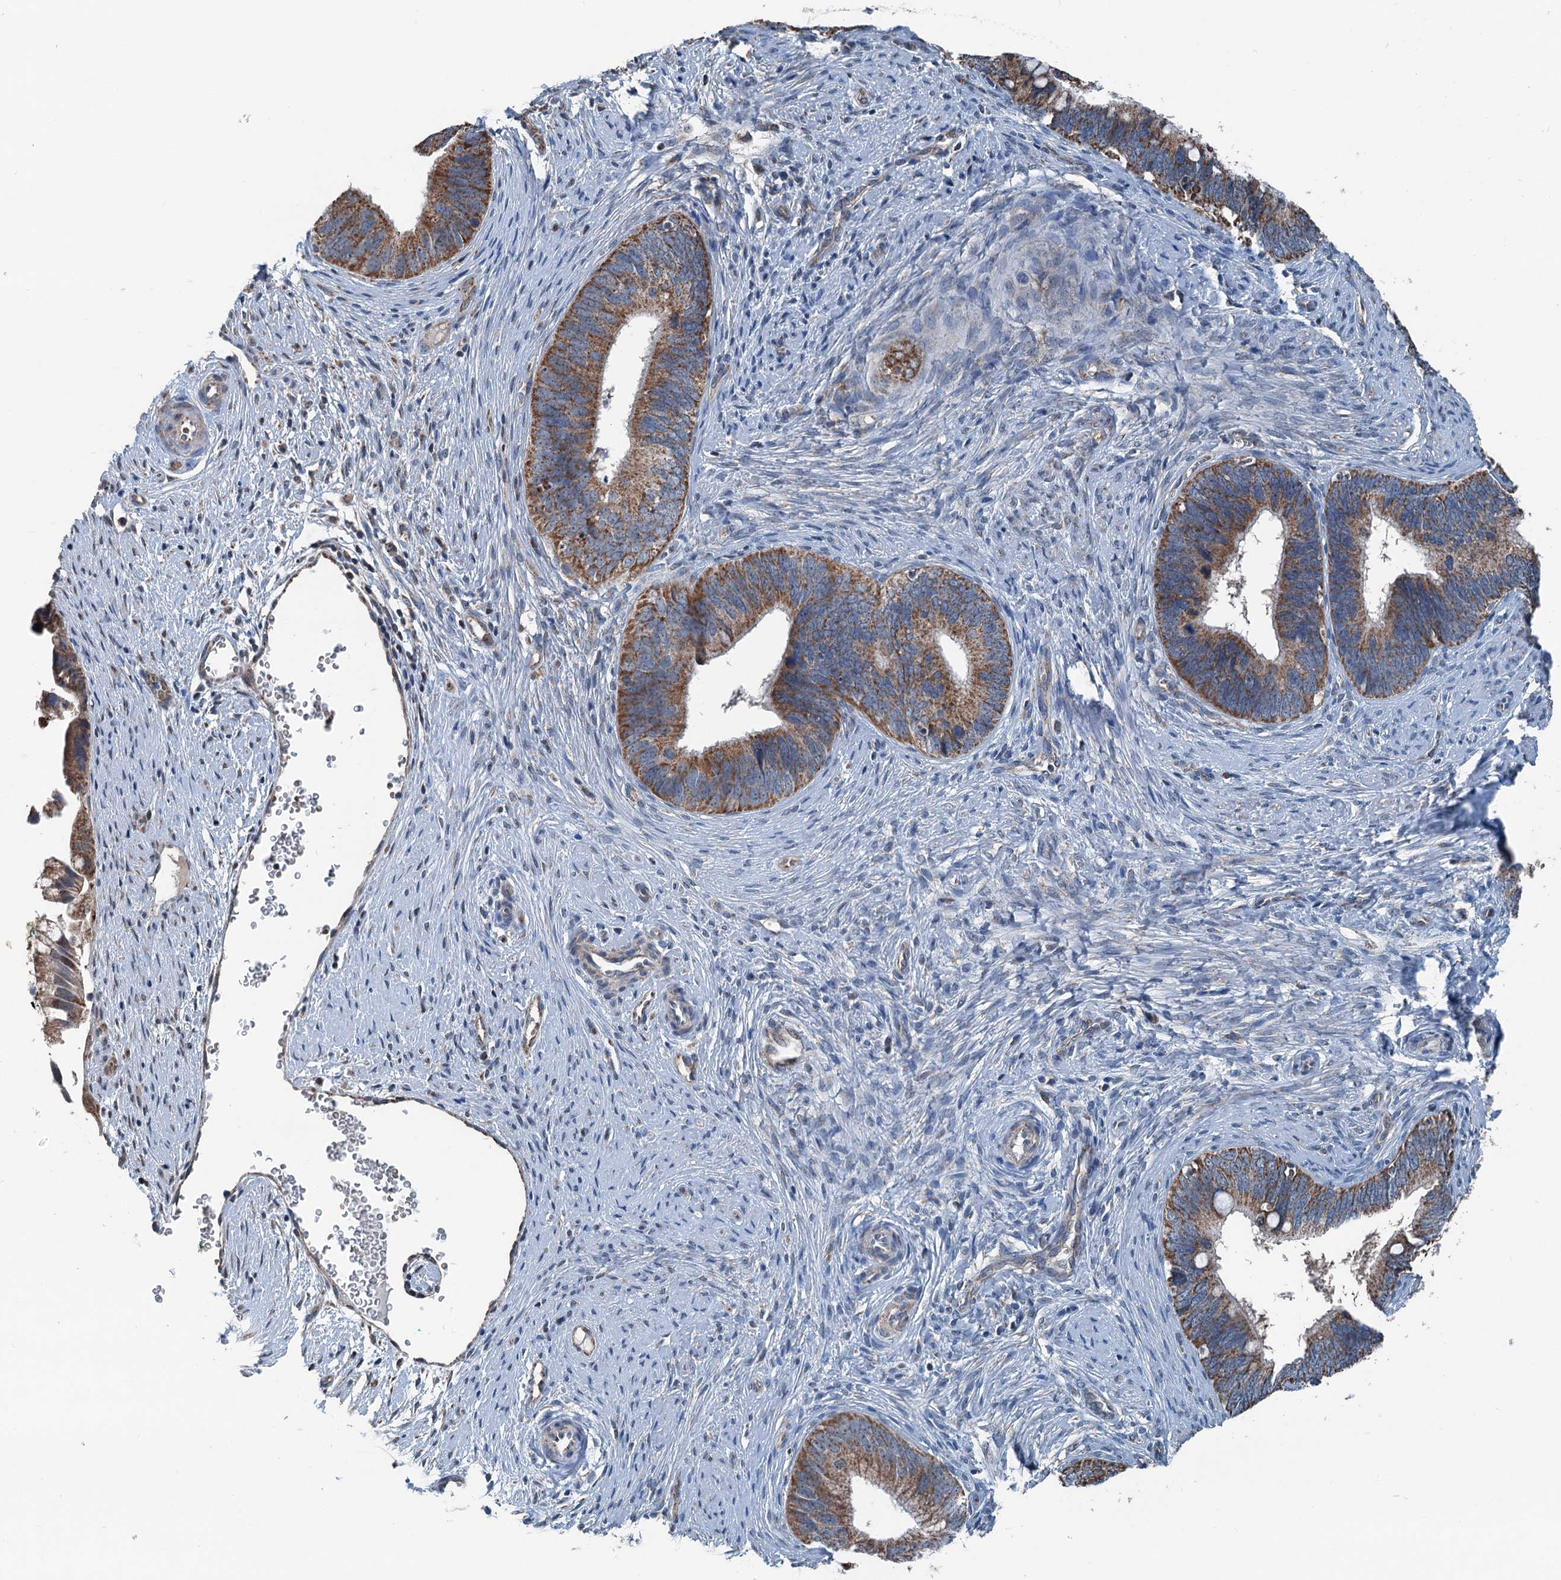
{"staining": {"intensity": "strong", "quantity": ">75%", "location": "cytoplasmic/membranous"}, "tissue": "cervical cancer", "cell_type": "Tumor cells", "image_type": "cancer", "snomed": [{"axis": "morphology", "description": "Adenocarcinoma, NOS"}, {"axis": "topography", "description": "Cervix"}], "caption": "Immunohistochemistry image of neoplastic tissue: human cervical adenocarcinoma stained using IHC exhibits high levels of strong protein expression localized specifically in the cytoplasmic/membranous of tumor cells, appearing as a cytoplasmic/membranous brown color.", "gene": "TRPT1", "patient": {"sex": "female", "age": 42}}